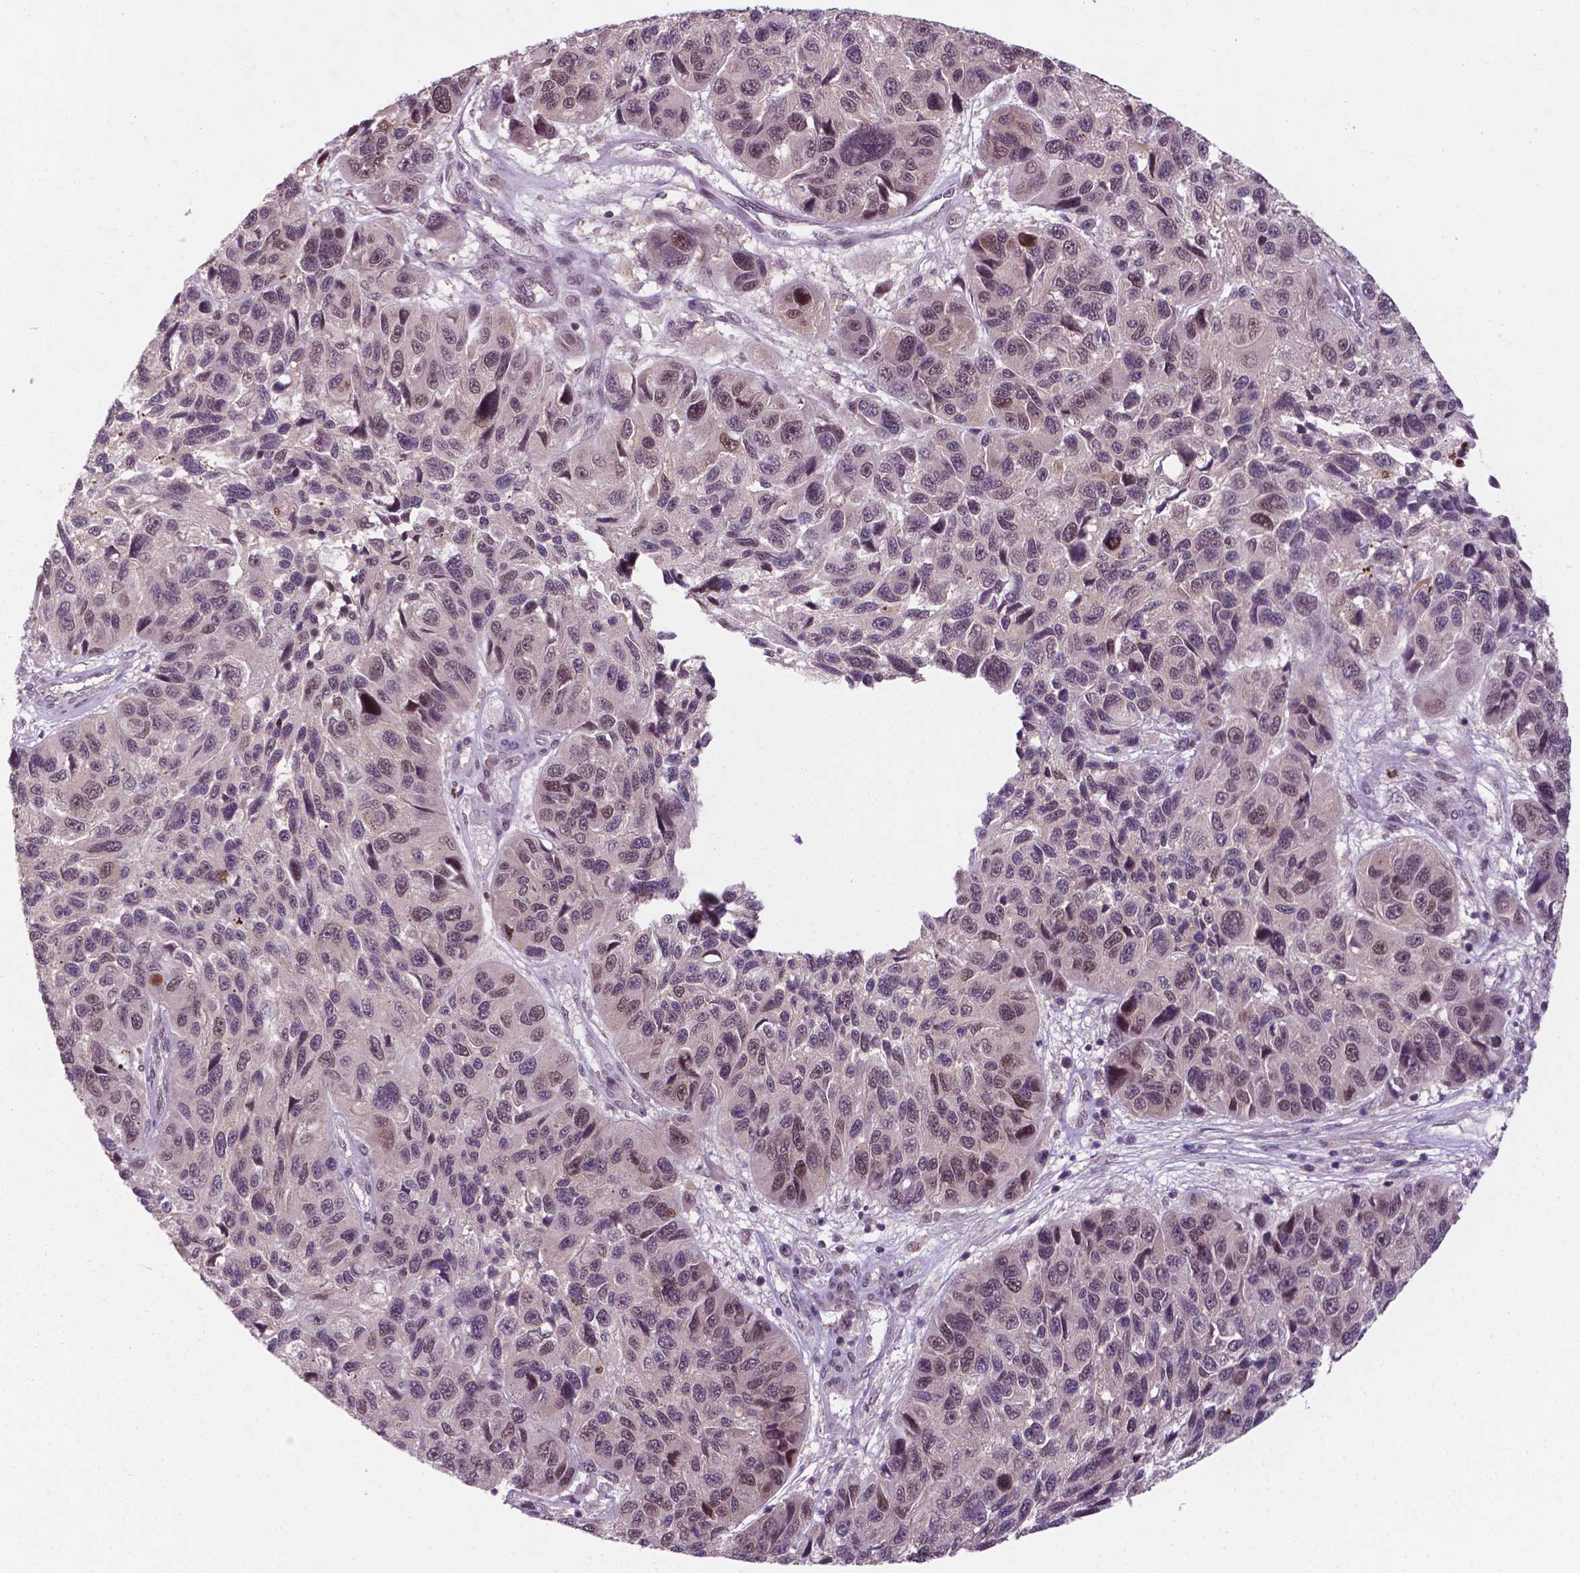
{"staining": {"intensity": "weak", "quantity": ">75%", "location": "nuclear"}, "tissue": "melanoma", "cell_type": "Tumor cells", "image_type": "cancer", "snomed": [{"axis": "morphology", "description": "Malignant melanoma, NOS"}, {"axis": "topography", "description": "Skin"}], "caption": "IHC histopathology image of neoplastic tissue: human malignant melanoma stained using immunohistochemistry (IHC) reveals low levels of weak protein expression localized specifically in the nuclear of tumor cells, appearing as a nuclear brown color.", "gene": "NFAT5", "patient": {"sex": "male", "age": 53}}